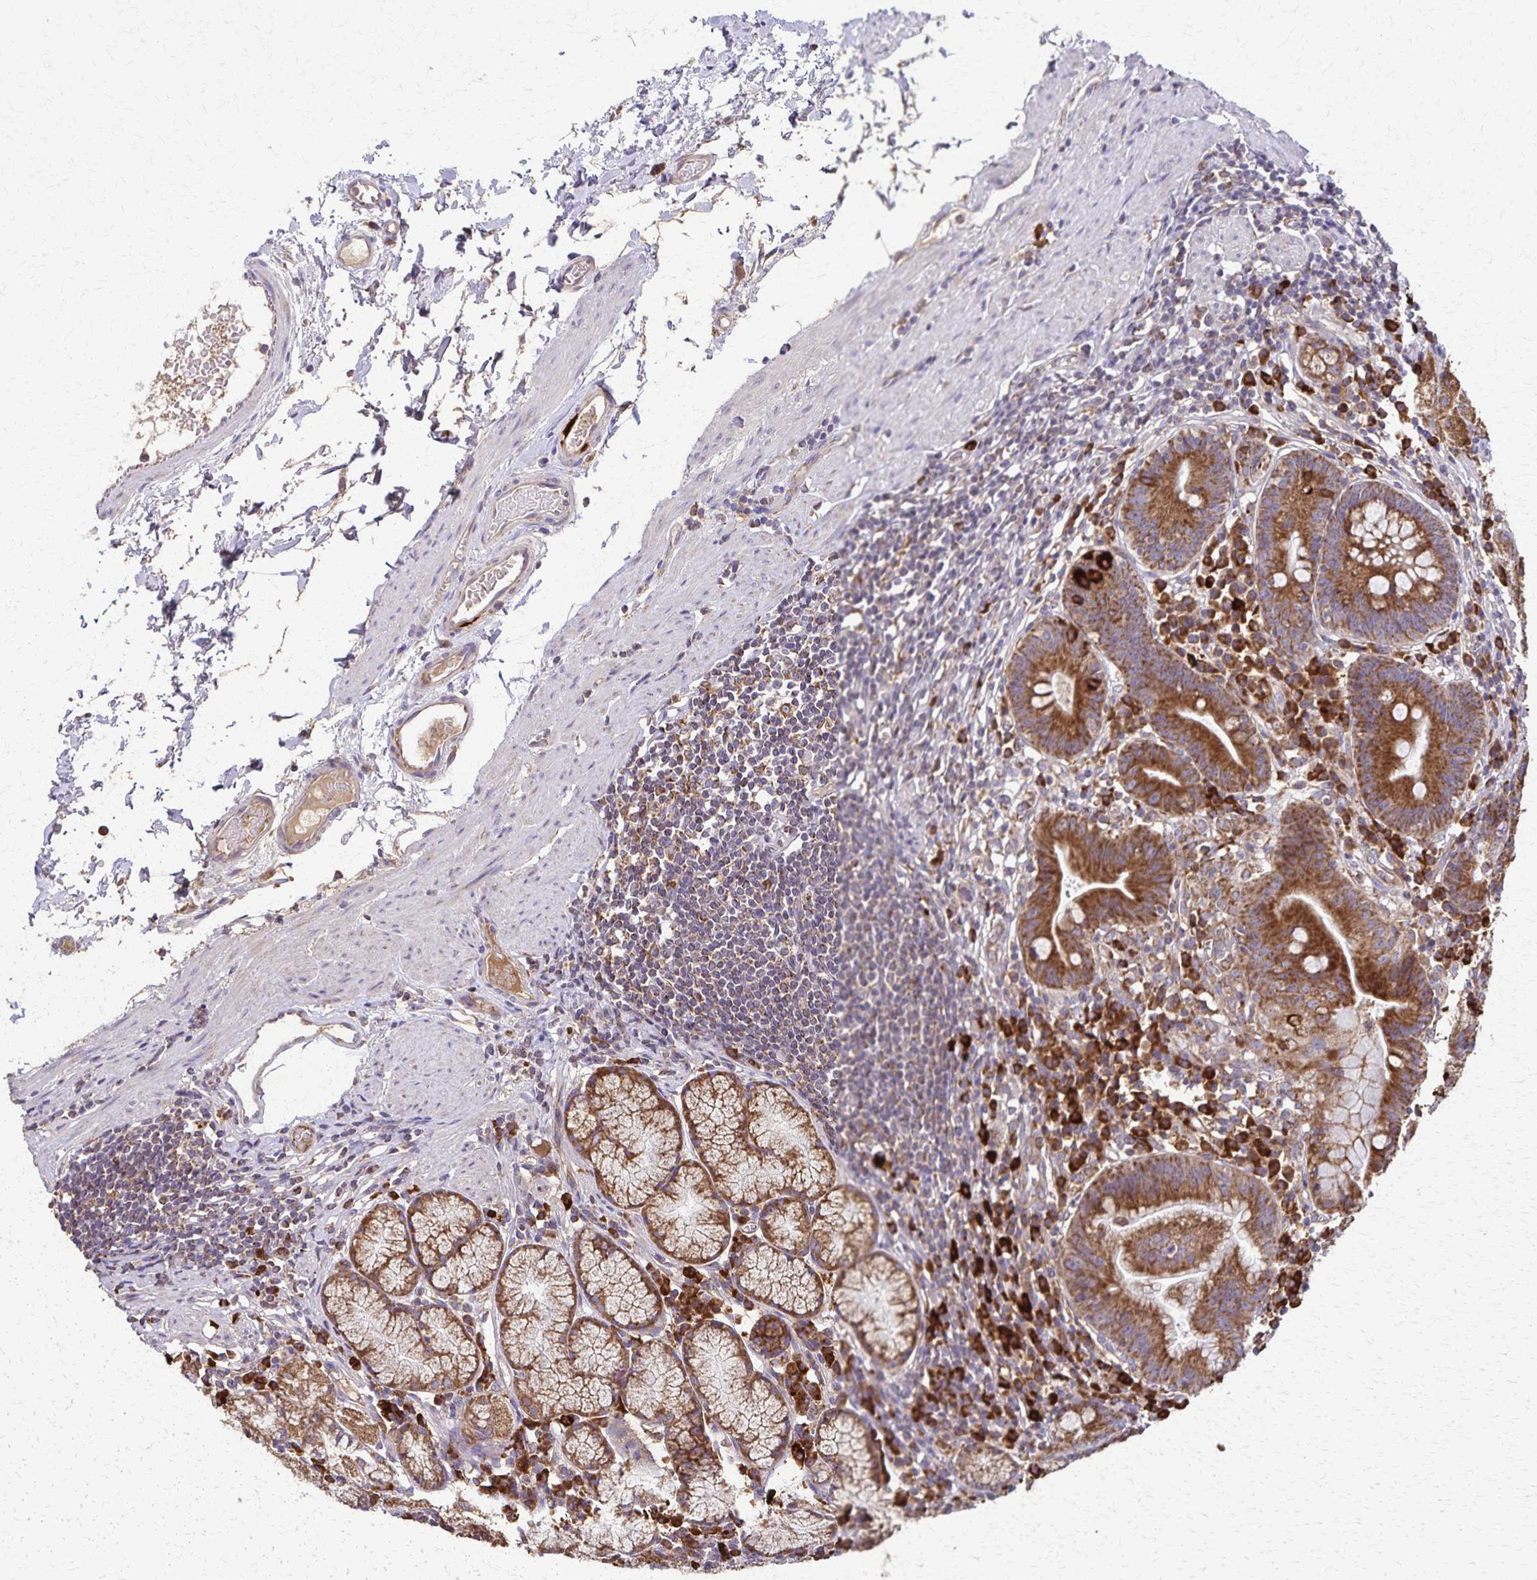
{"staining": {"intensity": "strong", "quantity": ">75%", "location": "cytoplasmic/membranous"}, "tissue": "stomach", "cell_type": "Glandular cells", "image_type": "normal", "snomed": [{"axis": "morphology", "description": "Normal tissue, NOS"}, {"axis": "topography", "description": "Stomach"}], "caption": "A brown stain labels strong cytoplasmic/membranous staining of a protein in glandular cells of benign stomach. (DAB (3,3'-diaminobenzidine) = brown stain, brightfield microscopy at high magnification).", "gene": "RNF10", "patient": {"sex": "male", "age": 55}}